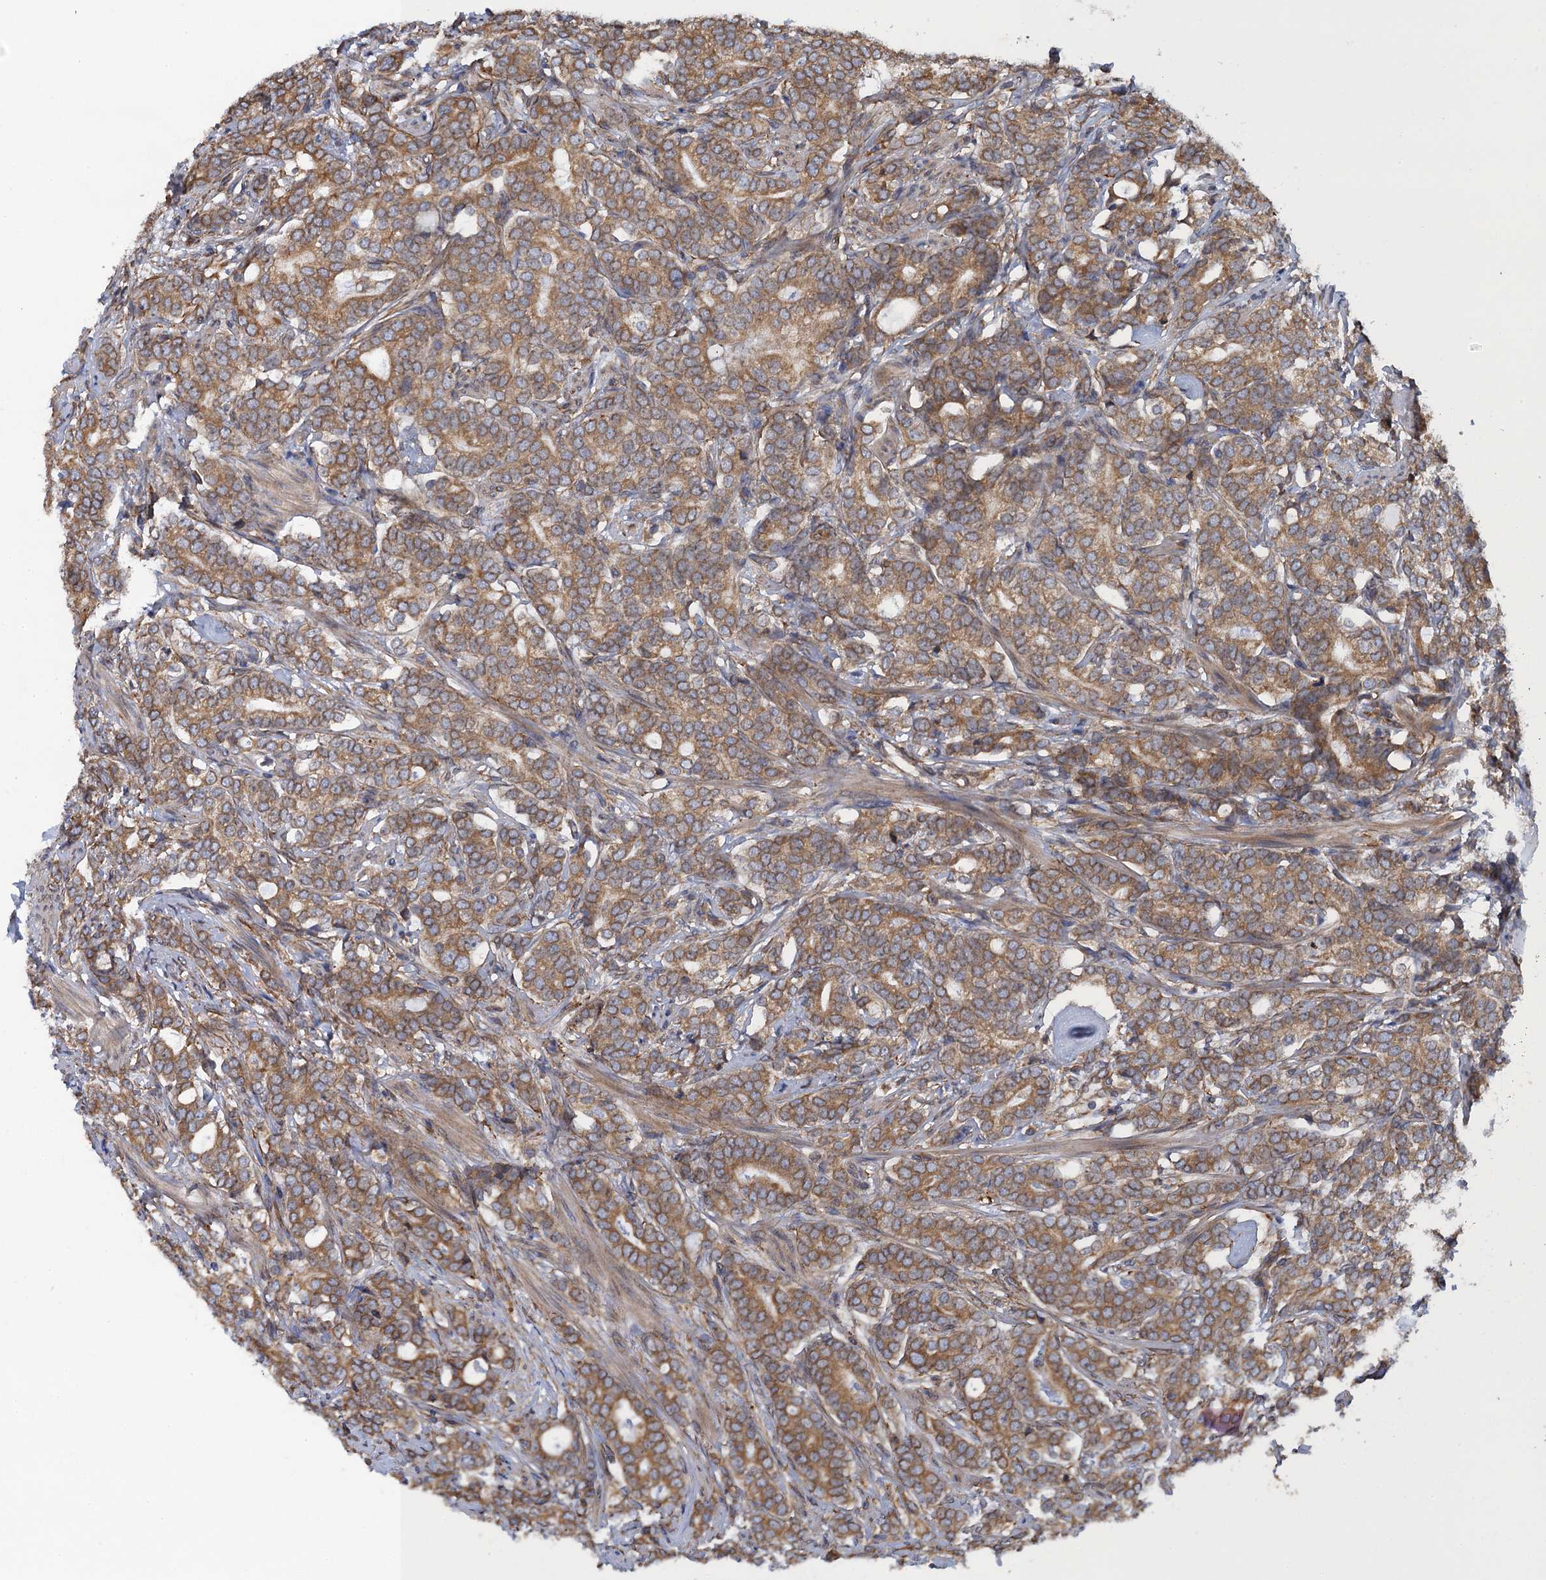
{"staining": {"intensity": "moderate", "quantity": ">75%", "location": "cytoplasmic/membranous"}, "tissue": "prostate cancer", "cell_type": "Tumor cells", "image_type": "cancer", "snomed": [{"axis": "morphology", "description": "Adenocarcinoma, Low grade"}, {"axis": "topography", "description": "Prostate"}], "caption": "IHC histopathology image of prostate cancer (low-grade adenocarcinoma) stained for a protein (brown), which displays medium levels of moderate cytoplasmic/membranous staining in about >75% of tumor cells.", "gene": "ARMC5", "patient": {"sex": "male", "age": 71}}